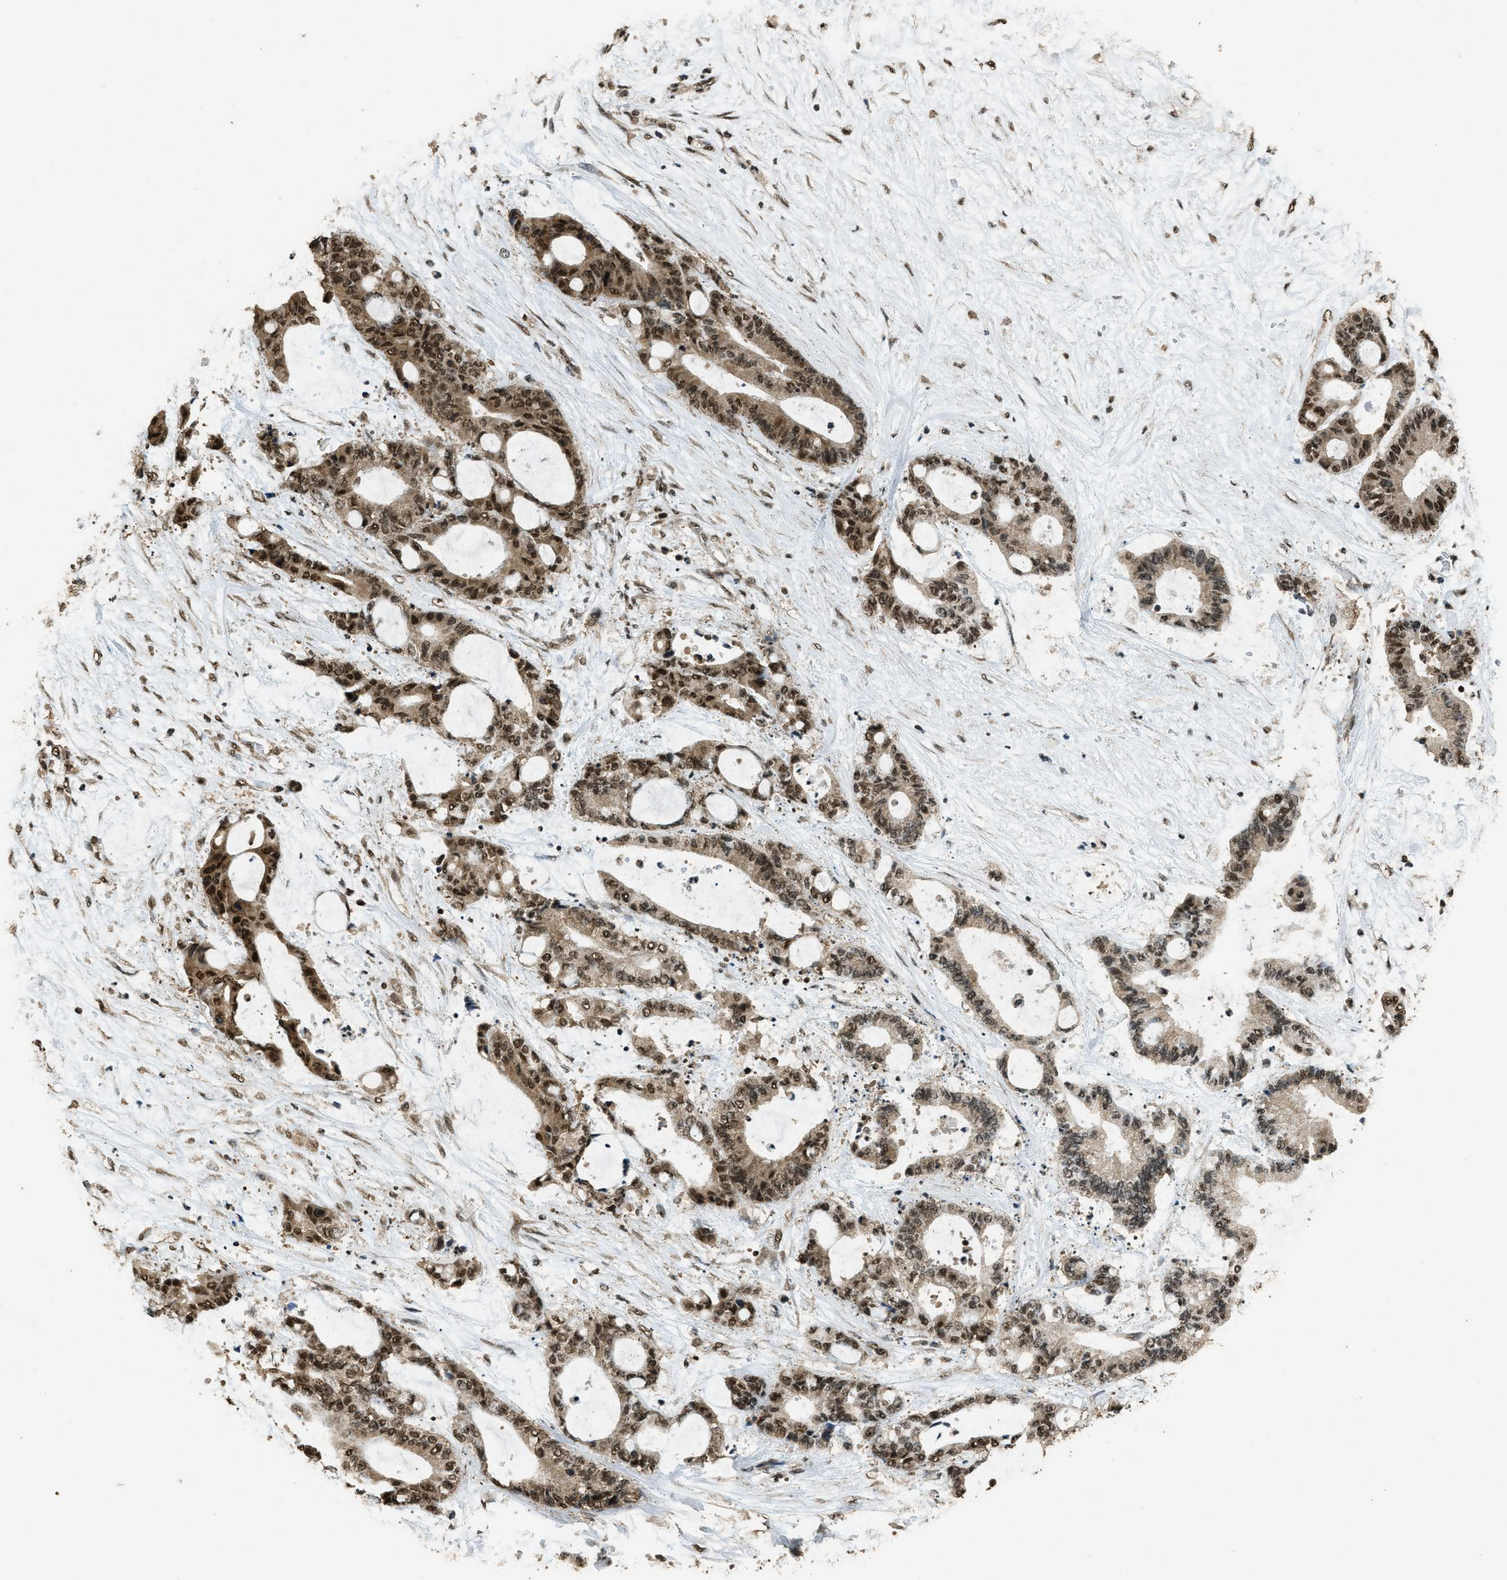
{"staining": {"intensity": "strong", "quantity": ">75%", "location": "nuclear"}, "tissue": "liver cancer", "cell_type": "Tumor cells", "image_type": "cancer", "snomed": [{"axis": "morphology", "description": "Cholangiocarcinoma"}, {"axis": "topography", "description": "Liver"}], "caption": "A high amount of strong nuclear positivity is seen in about >75% of tumor cells in liver cholangiocarcinoma tissue.", "gene": "MYB", "patient": {"sex": "female", "age": 73}}